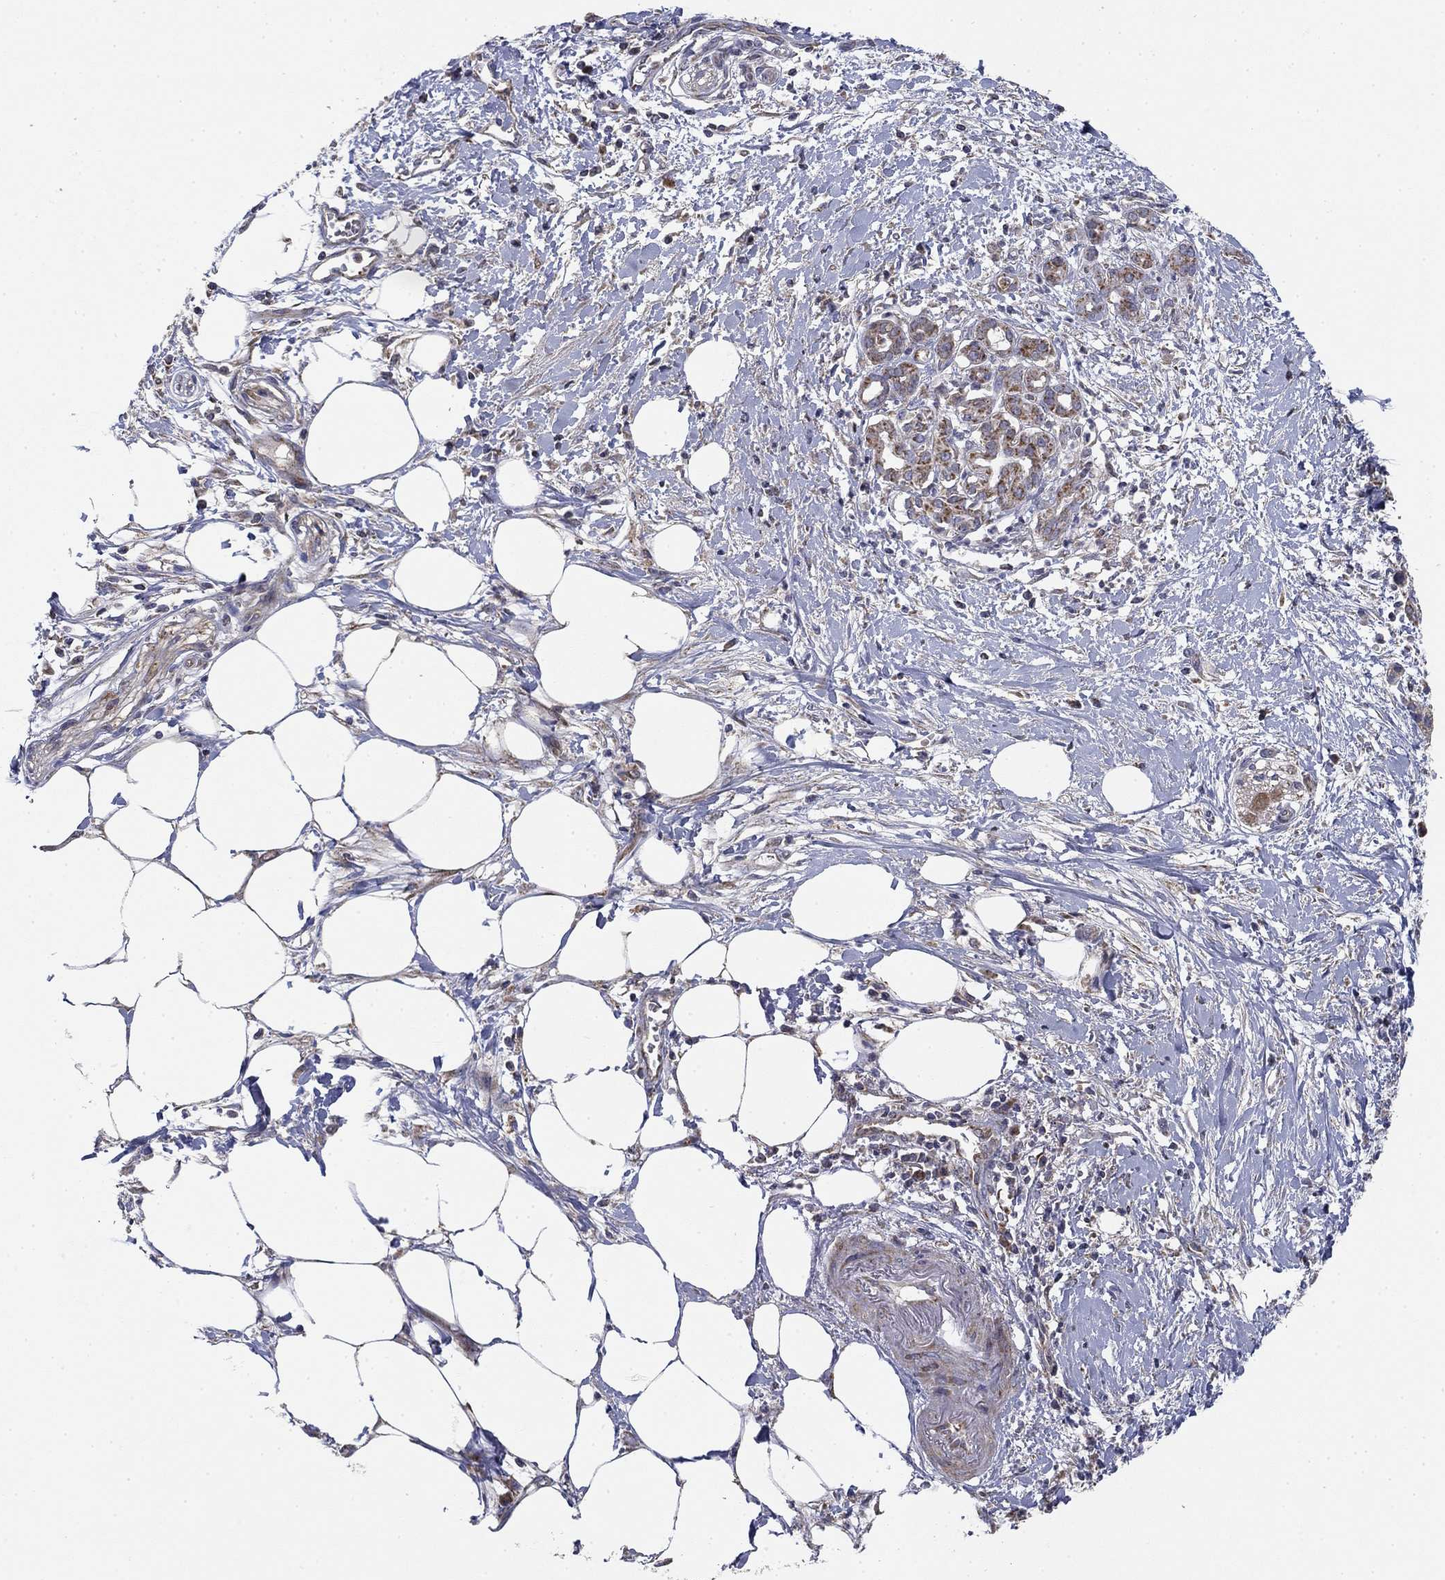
{"staining": {"intensity": "moderate", "quantity": "<25%", "location": "cytoplasmic/membranous"}, "tissue": "pancreatic cancer", "cell_type": "Tumor cells", "image_type": "cancer", "snomed": [{"axis": "morphology", "description": "Adenocarcinoma, NOS"}, {"axis": "topography", "description": "Pancreas"}], "caption": "Human pancreatic adenocarcinoma stained with a protein marker displays moderate staining in tumor cells.", "gene": "MMAA", "patient": {"sex": "male", "age": 72}}